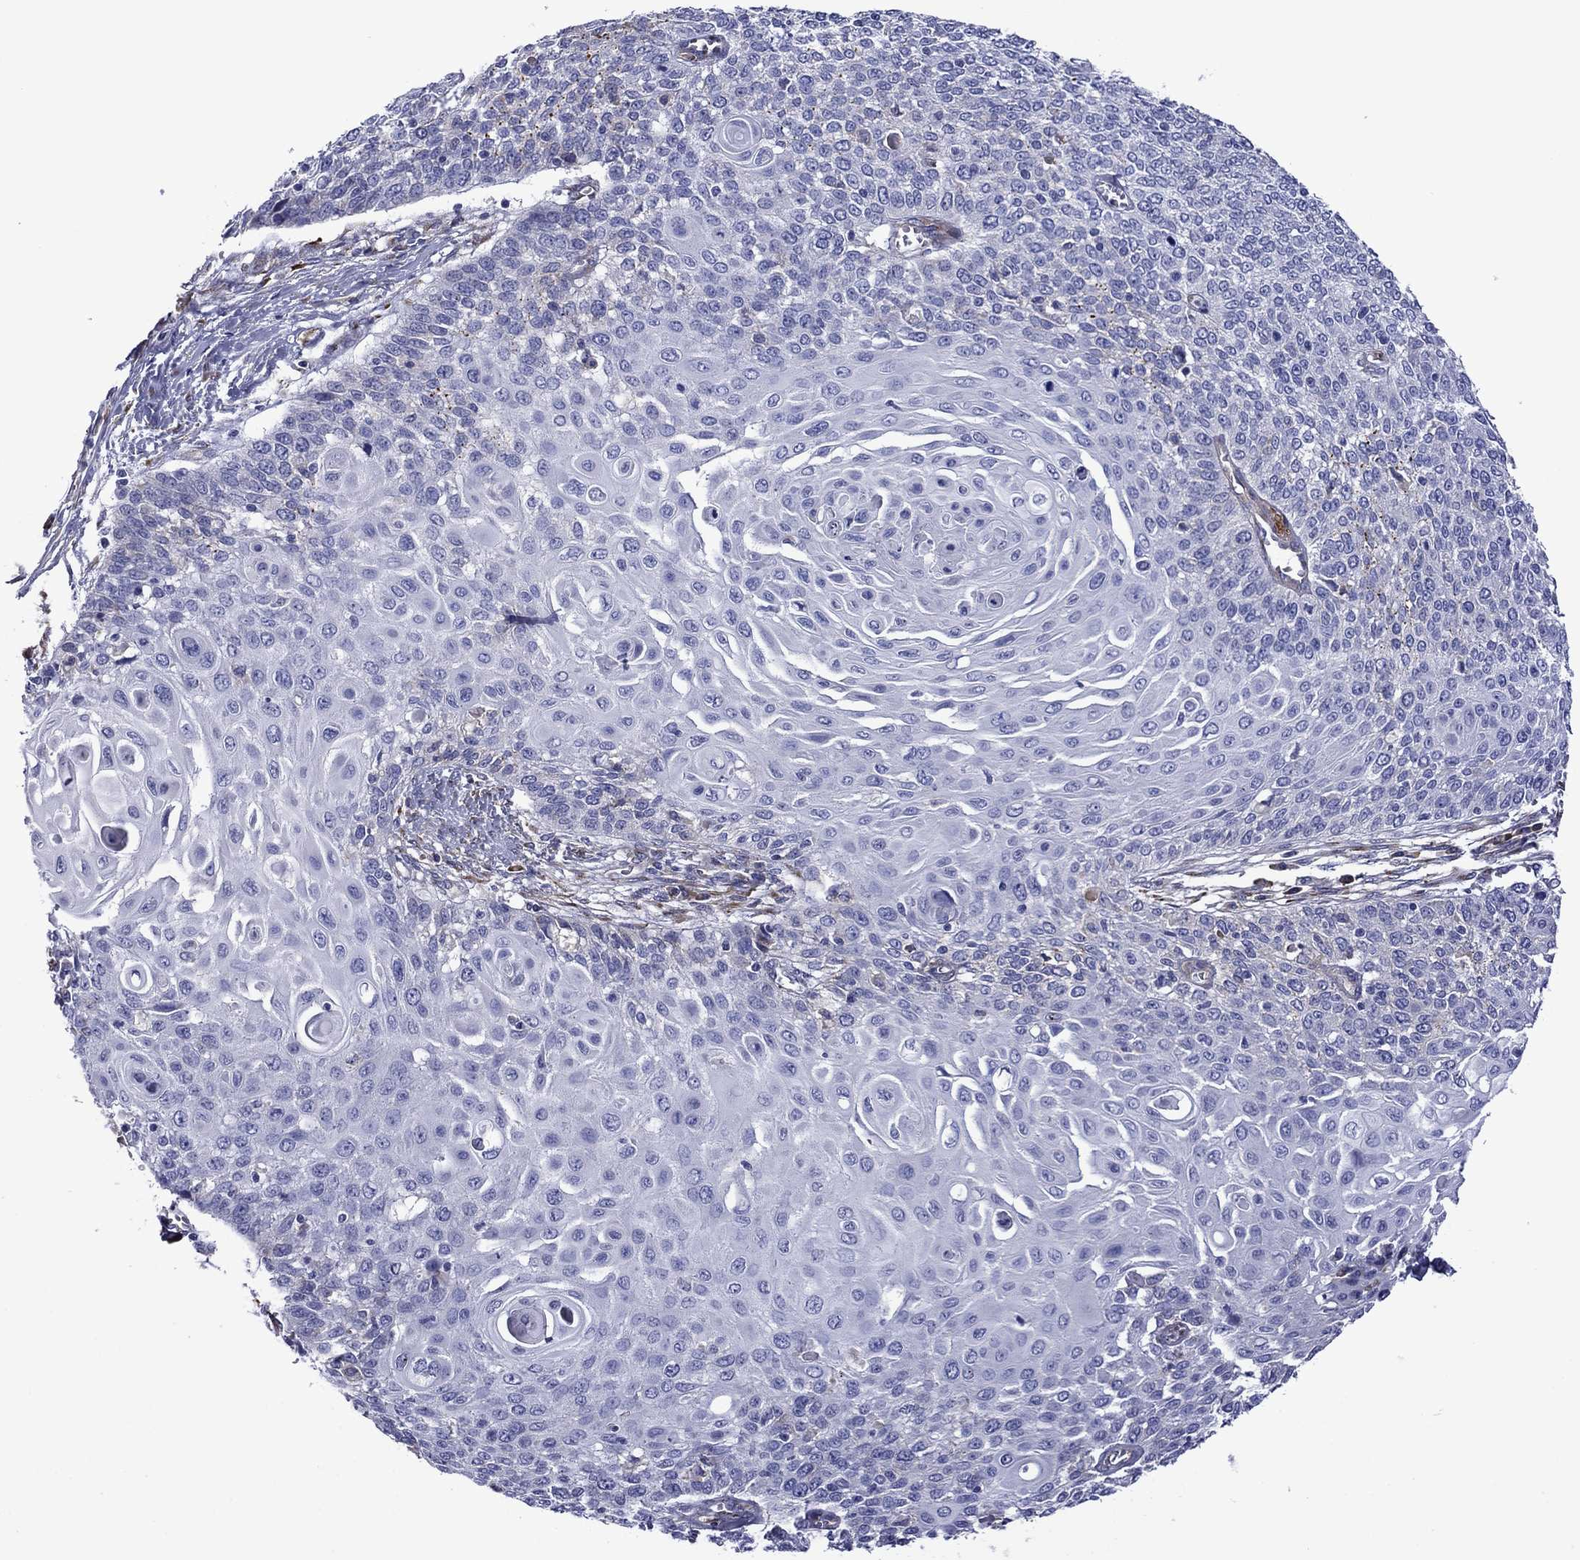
{"staining": {"intensity": "negative", "quantity": "none", "location": "none"}, "tissue": "cervical cancer", "cell_type": "Tumor cells", "image_type": "cancer", "snomed": [{"axis": "morphology", "description": "Squamous cell carcinoma, NOS"}, {"axis": "topography", "description": "Cervix"}], "caption": "The IHC photomicrograph has no significant positivity in tumor cells of cervical cancer tissue. The staining is performed using DAB (3,3'-diaminobenzidine) brown chromogen with nuclei counter-stained in using hematoxylin.", "gene": "HSPG2", "patient": {"sex": "female", "age": 39}}